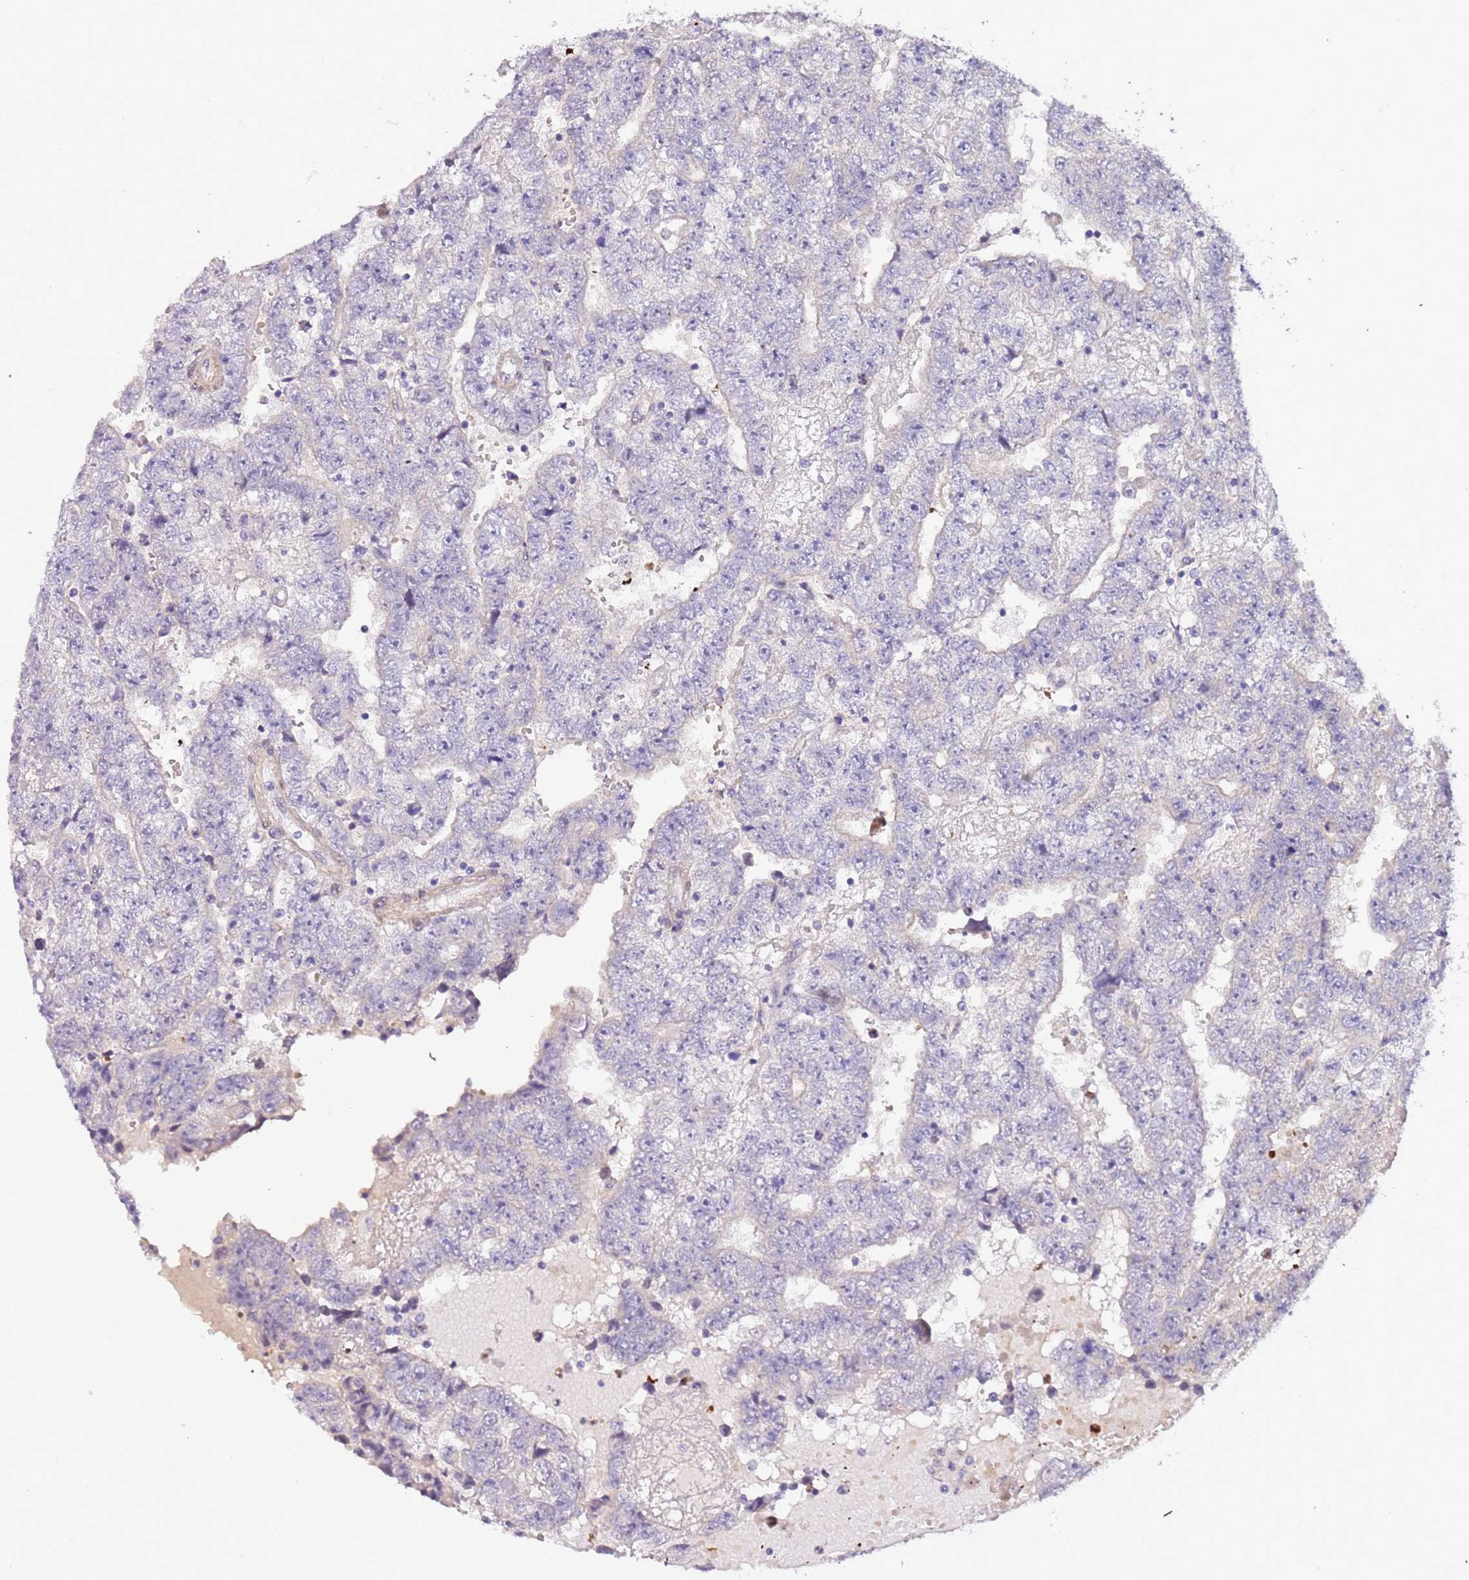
{"staining": {"intensity": "negative", "quantity": "none", "location": "none"}, "tissue": "testis cancer", "cell_type": "Tumor cells", "image_type": "cancer", "snomed": [{"axis": "morphology", "description": "Carcinoma, Embryonal, NOS"}, {"axis": "topography", "description": "Testis"}], "caption": "Tumor cells are negative for protein expression in human testis cancer (embryonal carcinoma).", "gene": "PLEKHH1", "patient": {"sex": "male", "age": 25}}